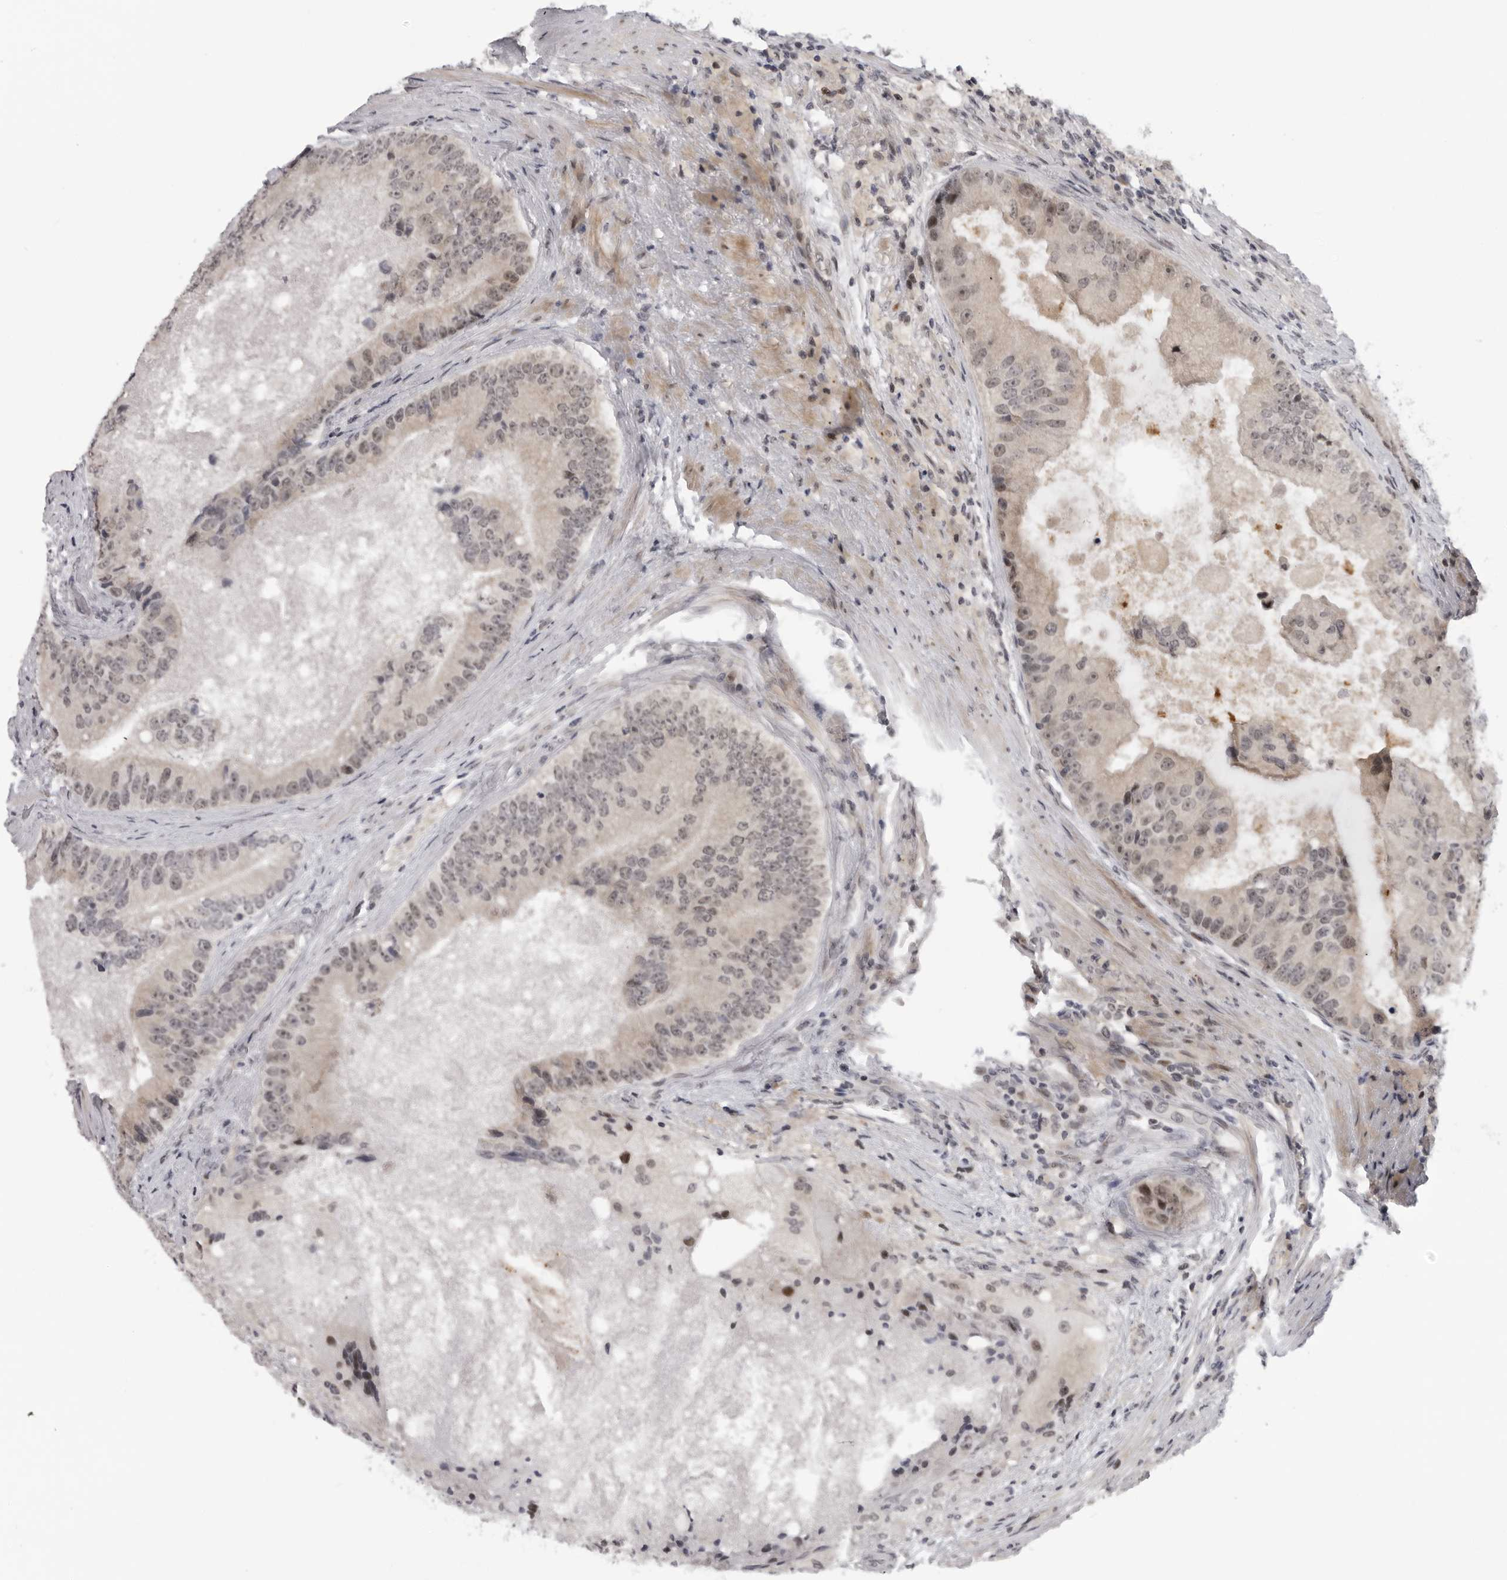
{"staining": {"intensity": "weak", "quantity": "25%-75%", "location": "nuclear"}, "tissue": "prostate cancer", "cell_type": "Tumor cells", "image_type": "cancer", "snomed": [{"axis": "morphology", "description": "Adenocarcinoma, High grade"}, {"axis": "topography", "description": "Prostate"}], "caption": "A histopathology image of human high-grade adenocarcinoma (prostate) stained for a protein displays weak nuclear brown staining in tumor cells. The staining was performed using DAB (3,3'-diaminobenzidine), with brown indicating positive protein expression. Nuclei are stained blue with hematoxylin.", "gene": "ALPK2", "patient": {"sex": "male", "age": 70}}